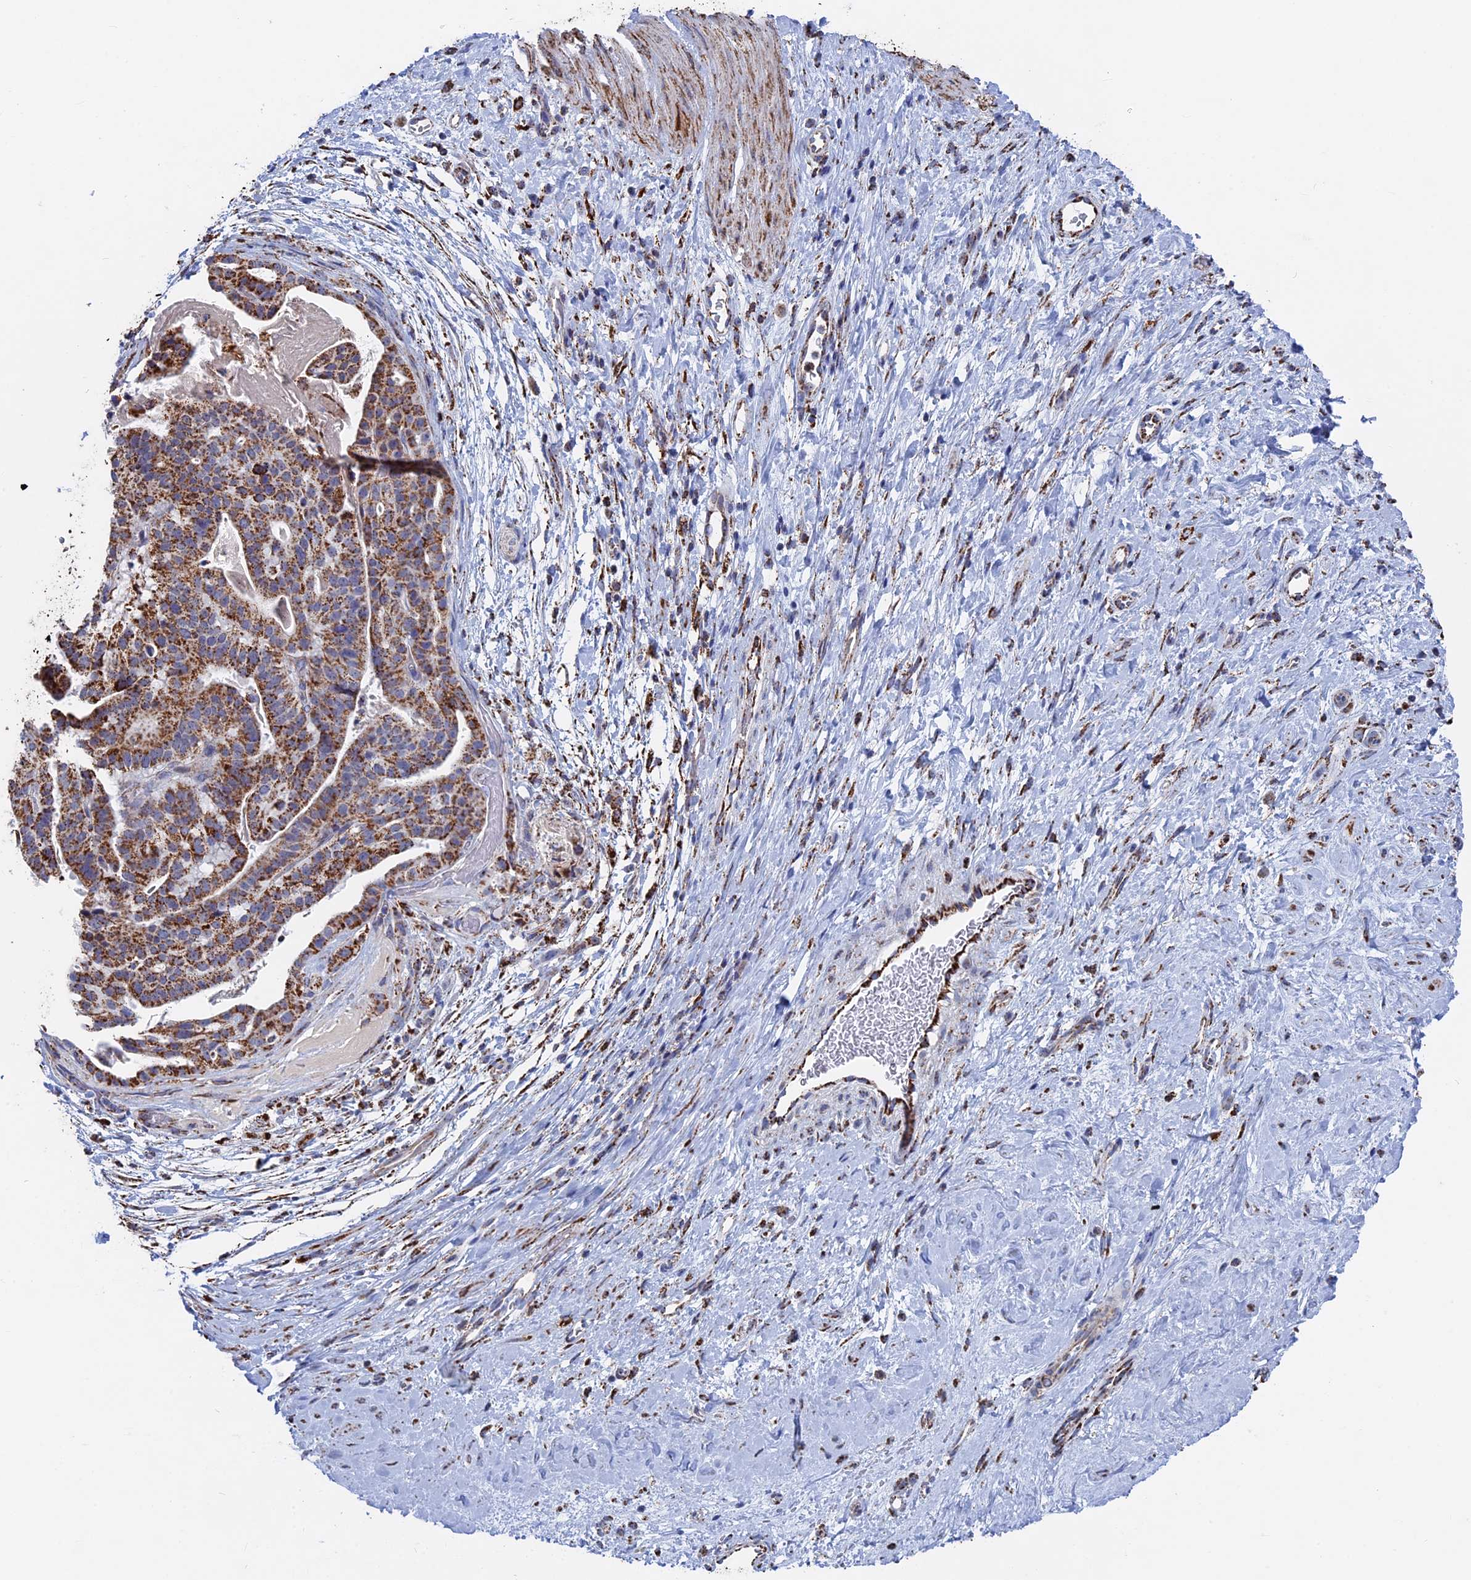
{"staining": {"intensity": "moderate", "quantity": ">75%", "location": "cytoplasmic/membranous"}, "tissue": "stomach cancer", "cell_type": "Tumor cells", "image_type": "cancer", "snomed": [{"axis": "morphology", "description": "Adenocarcinoma, NOS"}, {"axis": "topography", "description": "Stomach"}], "caption": "Tumor cells demonstrate moderate cytoplasmic/membranous positivity in approximately >75% of cells in stomach cancer (adenocarcinoma).", "gene": "SEC24D", "patient": {"sex": "male", "age": 48}}